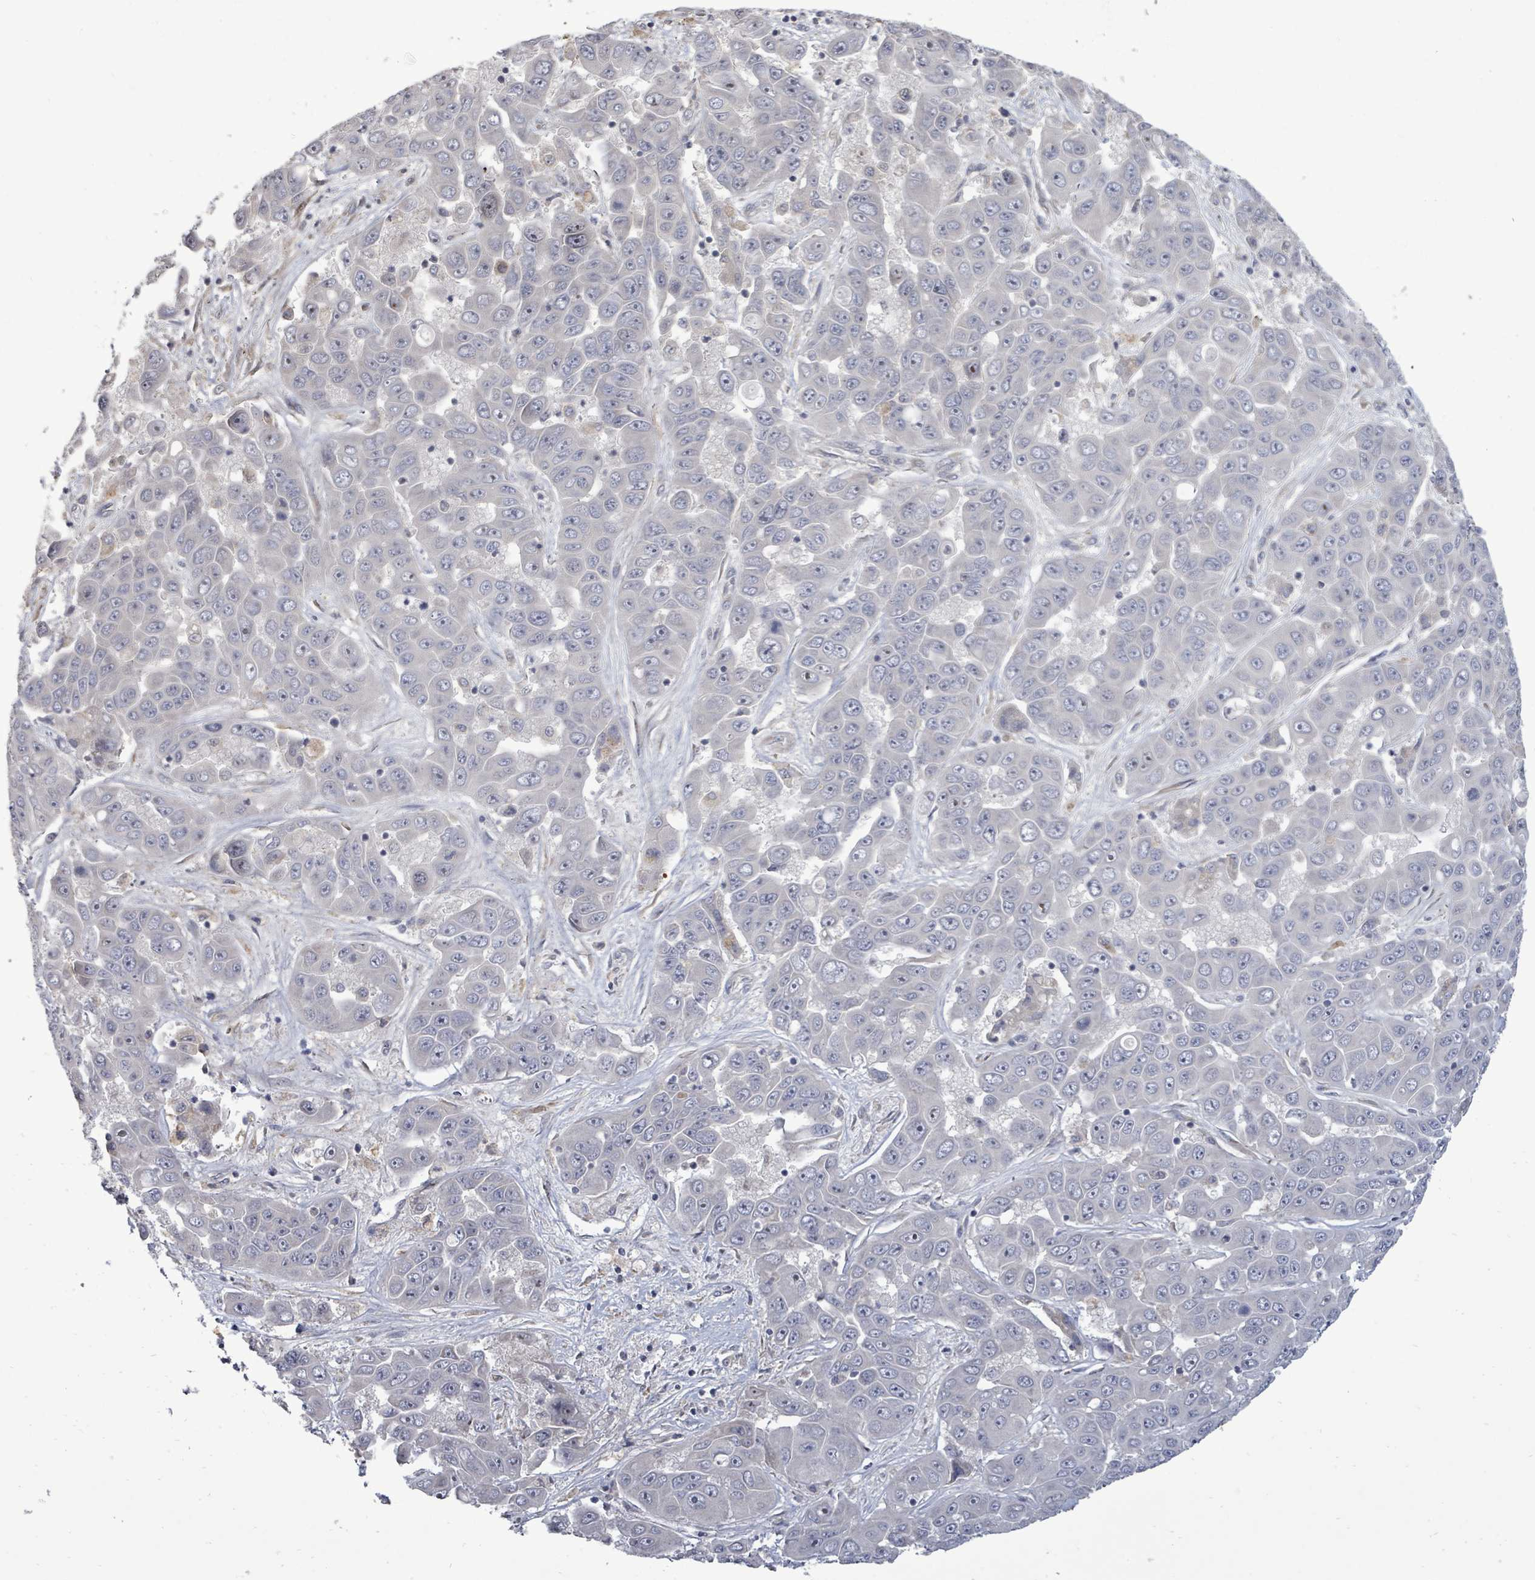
{"staining": {"intensity": "negative", "quantity": "none", "location": "none"}, "tissue": "liver cancer", "cell_type": "Tumor cells", "image_type": "cancer", "snomed": [{"axis": "morphology", "description": "Cholangiocarcinoma"}, {"axis": "topography", "description": "Liver"}], "caption": "The IHC histopathology image has no significant positivity in tumor cells of liver cancer (cholangiocarcinoma) tissue.", "gene": "POMGNT2", "patient": {"sex": "female", "age": 52}}